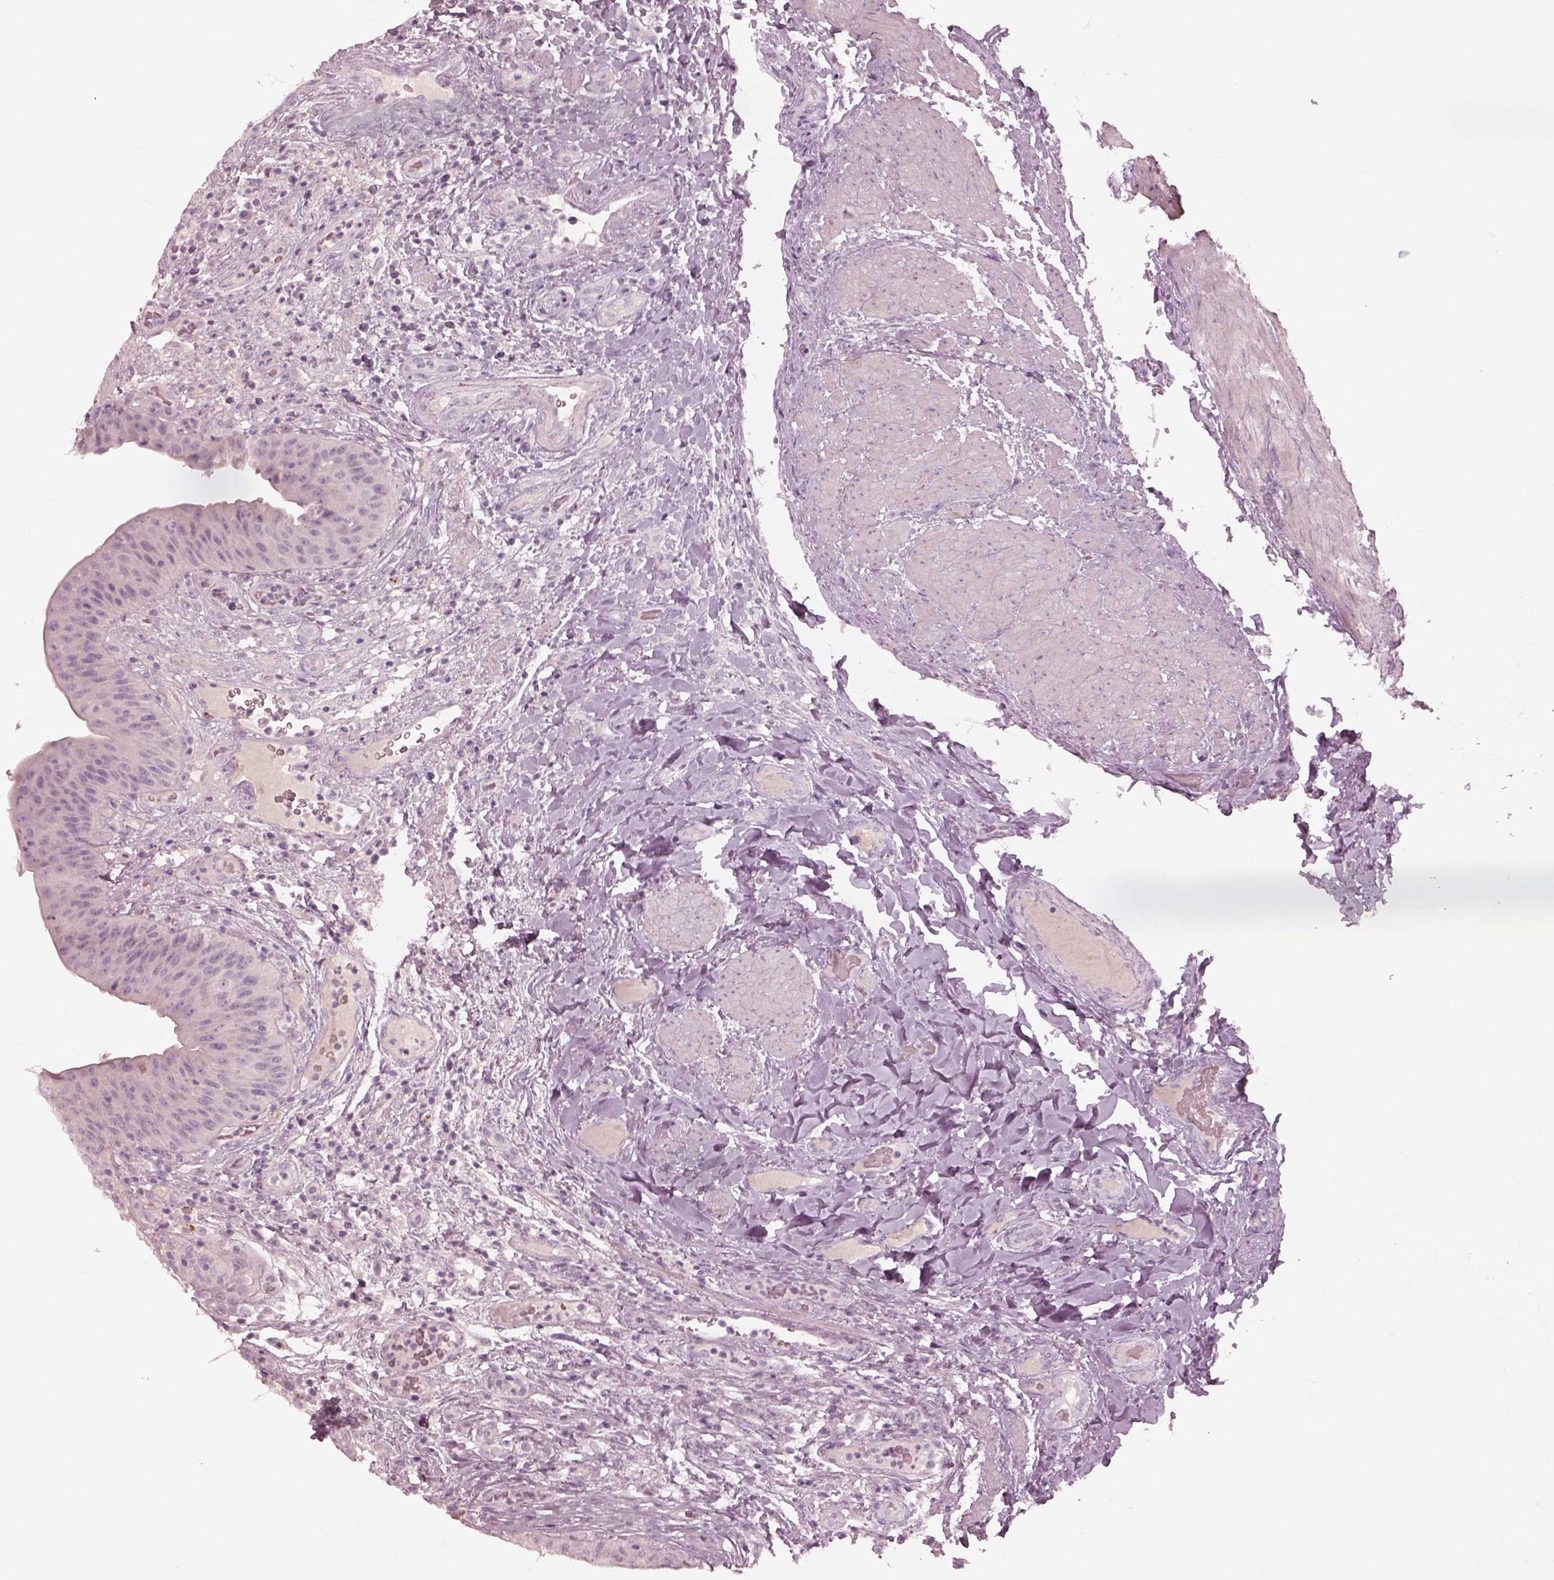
{"staining": {"intensity": "negative", "quantity": "none", "location": "none"}, "tissue": "urinary bladder", "cell_type": "Urothelial cells", "image_type": "normal", "snomed": [{"axis": "morphology", "description": "Normal tissue, NOS"}, {"axis": "topography", "description": "Urinary bladder"}], "caption": "Urothelial cells show no significant protein expression in unremarkable urinary bladder. (DAB (3,3'-diaminobenzidine) immunohistochemistry visualized using brightfield microscopy, high magnification).", "gene": "SPATA6L", "patient": {"sex": "male", "age": 66}}